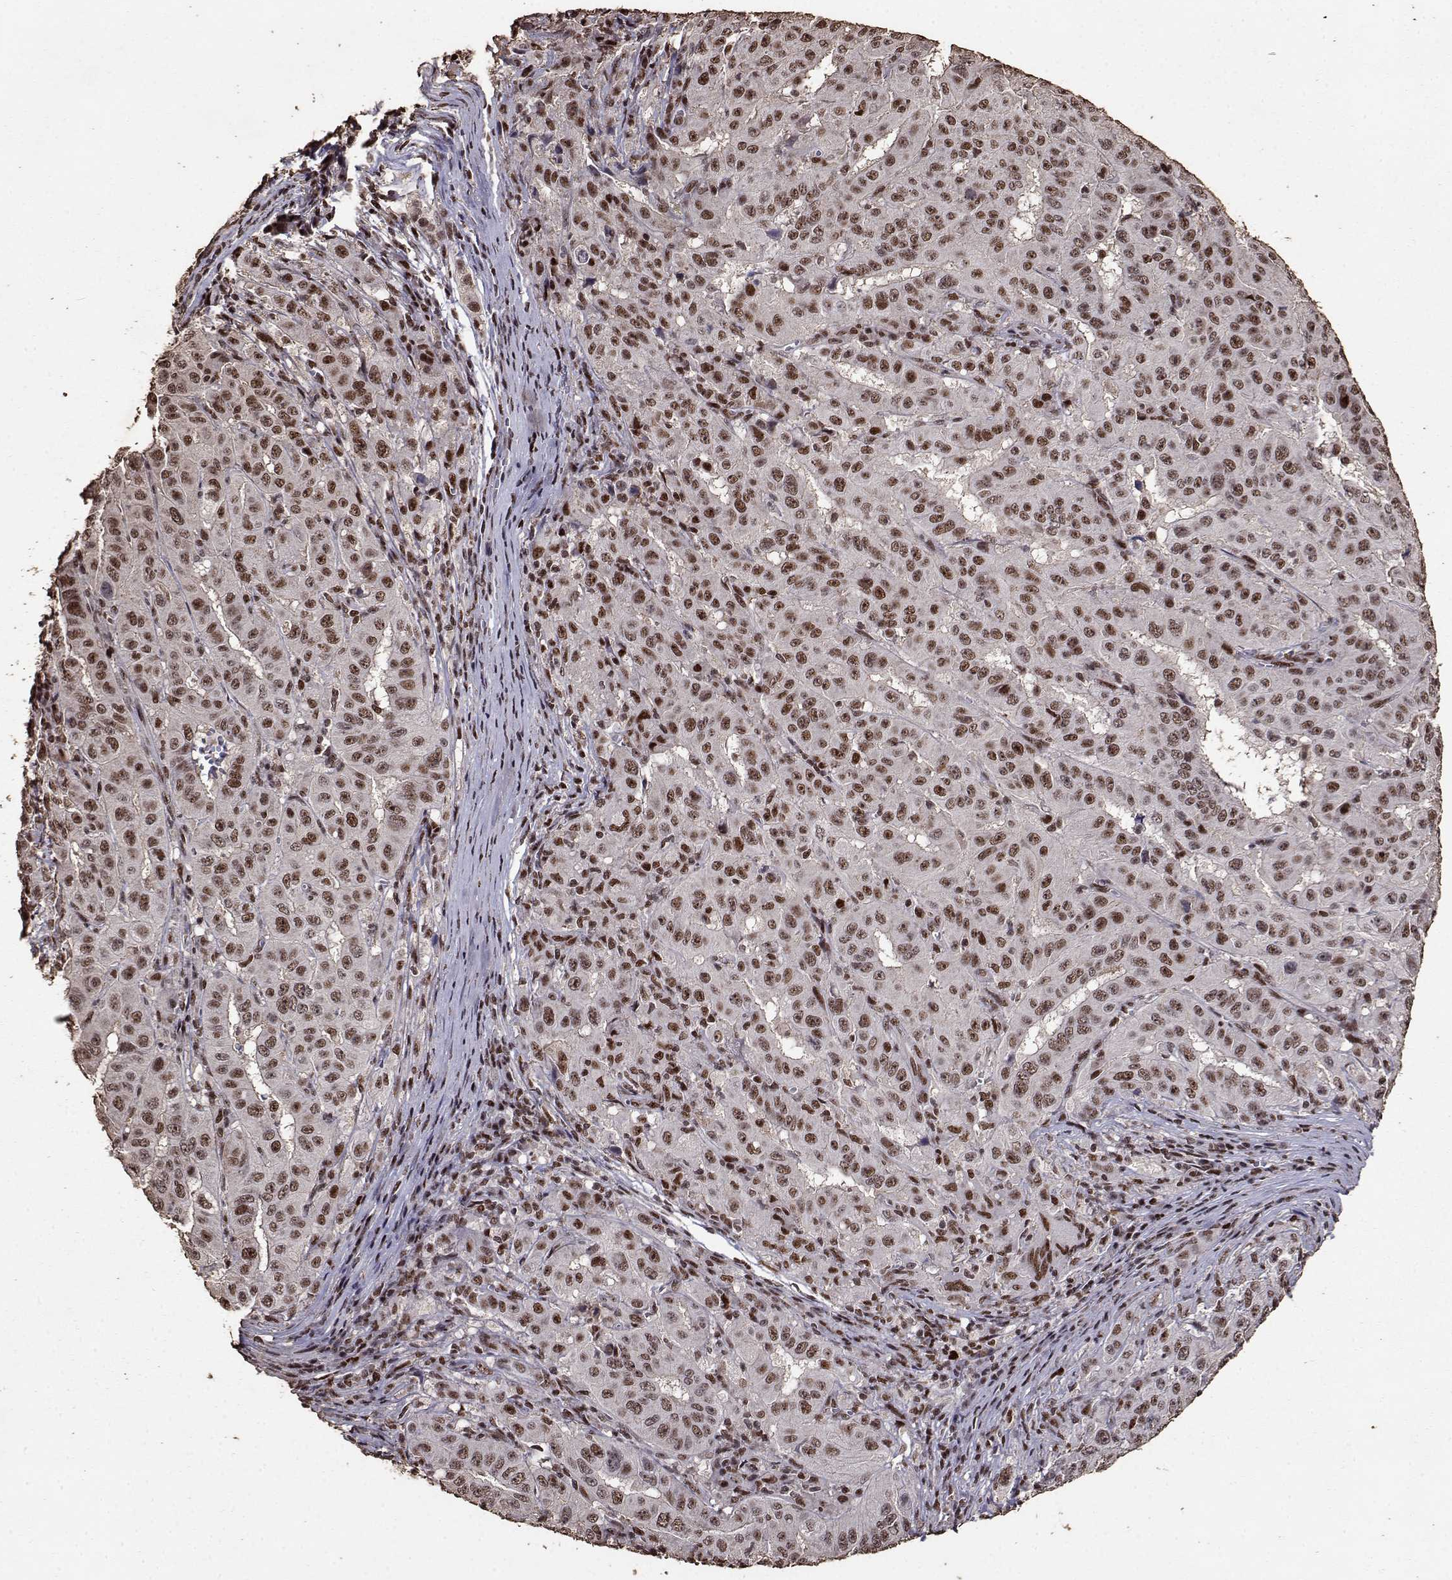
{"staining": {"intensity": "moderate", "quantity": ">75%", "location": "nuclear"}, "tissue": "pancreatic cancer", "cell_type": "Tumor cells", "image_type": "cancer", "snomed": [{"axis": "morphology", "description": "Adenocarcinoma, NOS"}, {"axis": "topography", "description": "Pancreas"}], "caption": "Moderate nuclear positivity for a protein is present in approximately >75% of tumor cells of pancreatic cancer using immunohistochemistry.", "gene": "TOE1", "patient": {"sex": "male", "age": 63}}